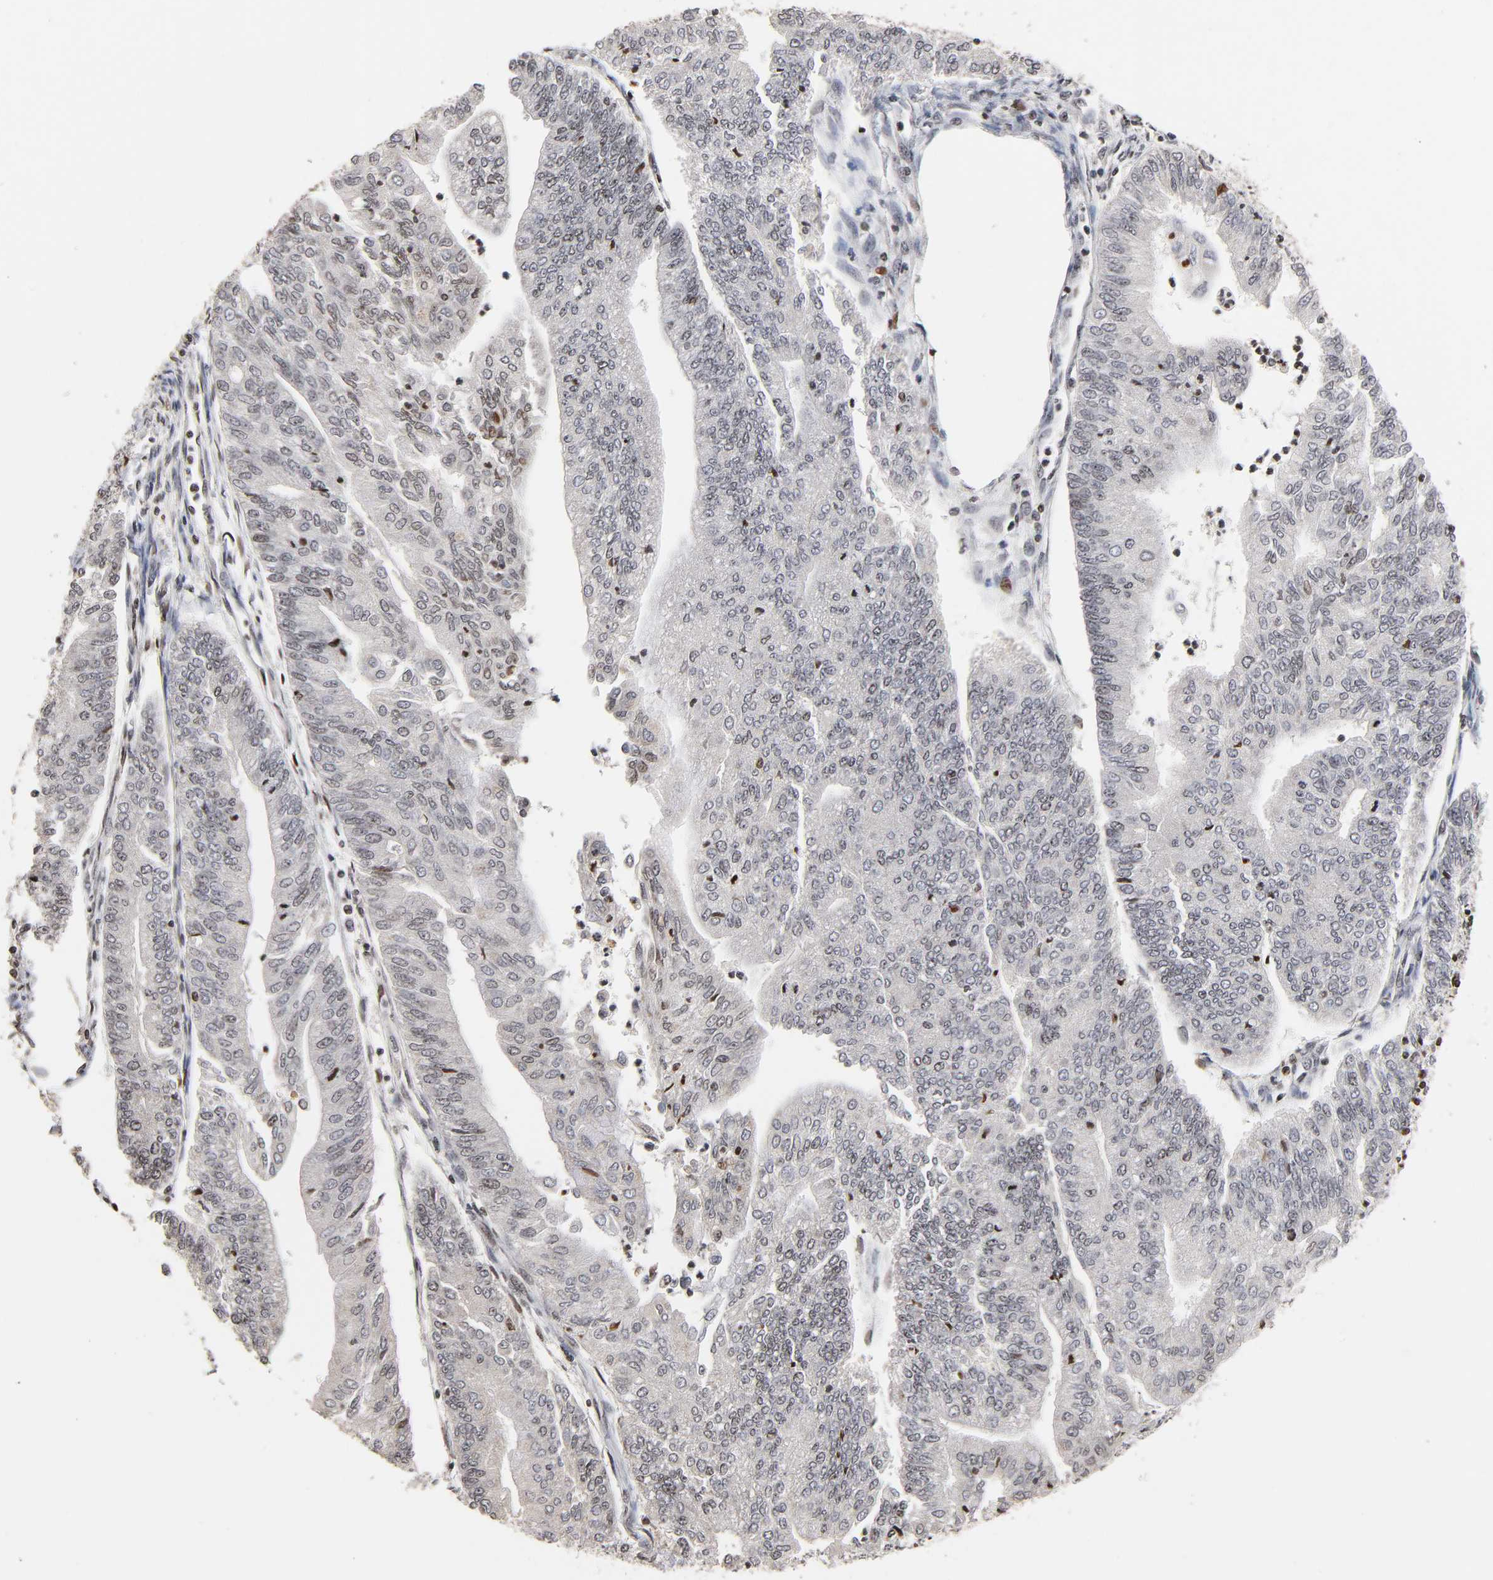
{"staining": {"intensity": "negative", "quantity": "none", "location": "none"}, "tissue": "endometrial cancer", "cell_type": "Tumor cells", "image_type": "cancer", "snomed": [{"axis": "morphology", "description": "Adenocarcinoma, NOS"}, {"axis": "topography", "description": "Endometrium"}], "caption": "A high-resolution image shows immunohistochemistry staining of endometrial cancer, which shows no significant expression in tumor cells.", "gene": "ZNF473", "patient": {"sex": "female", "age": 59}}